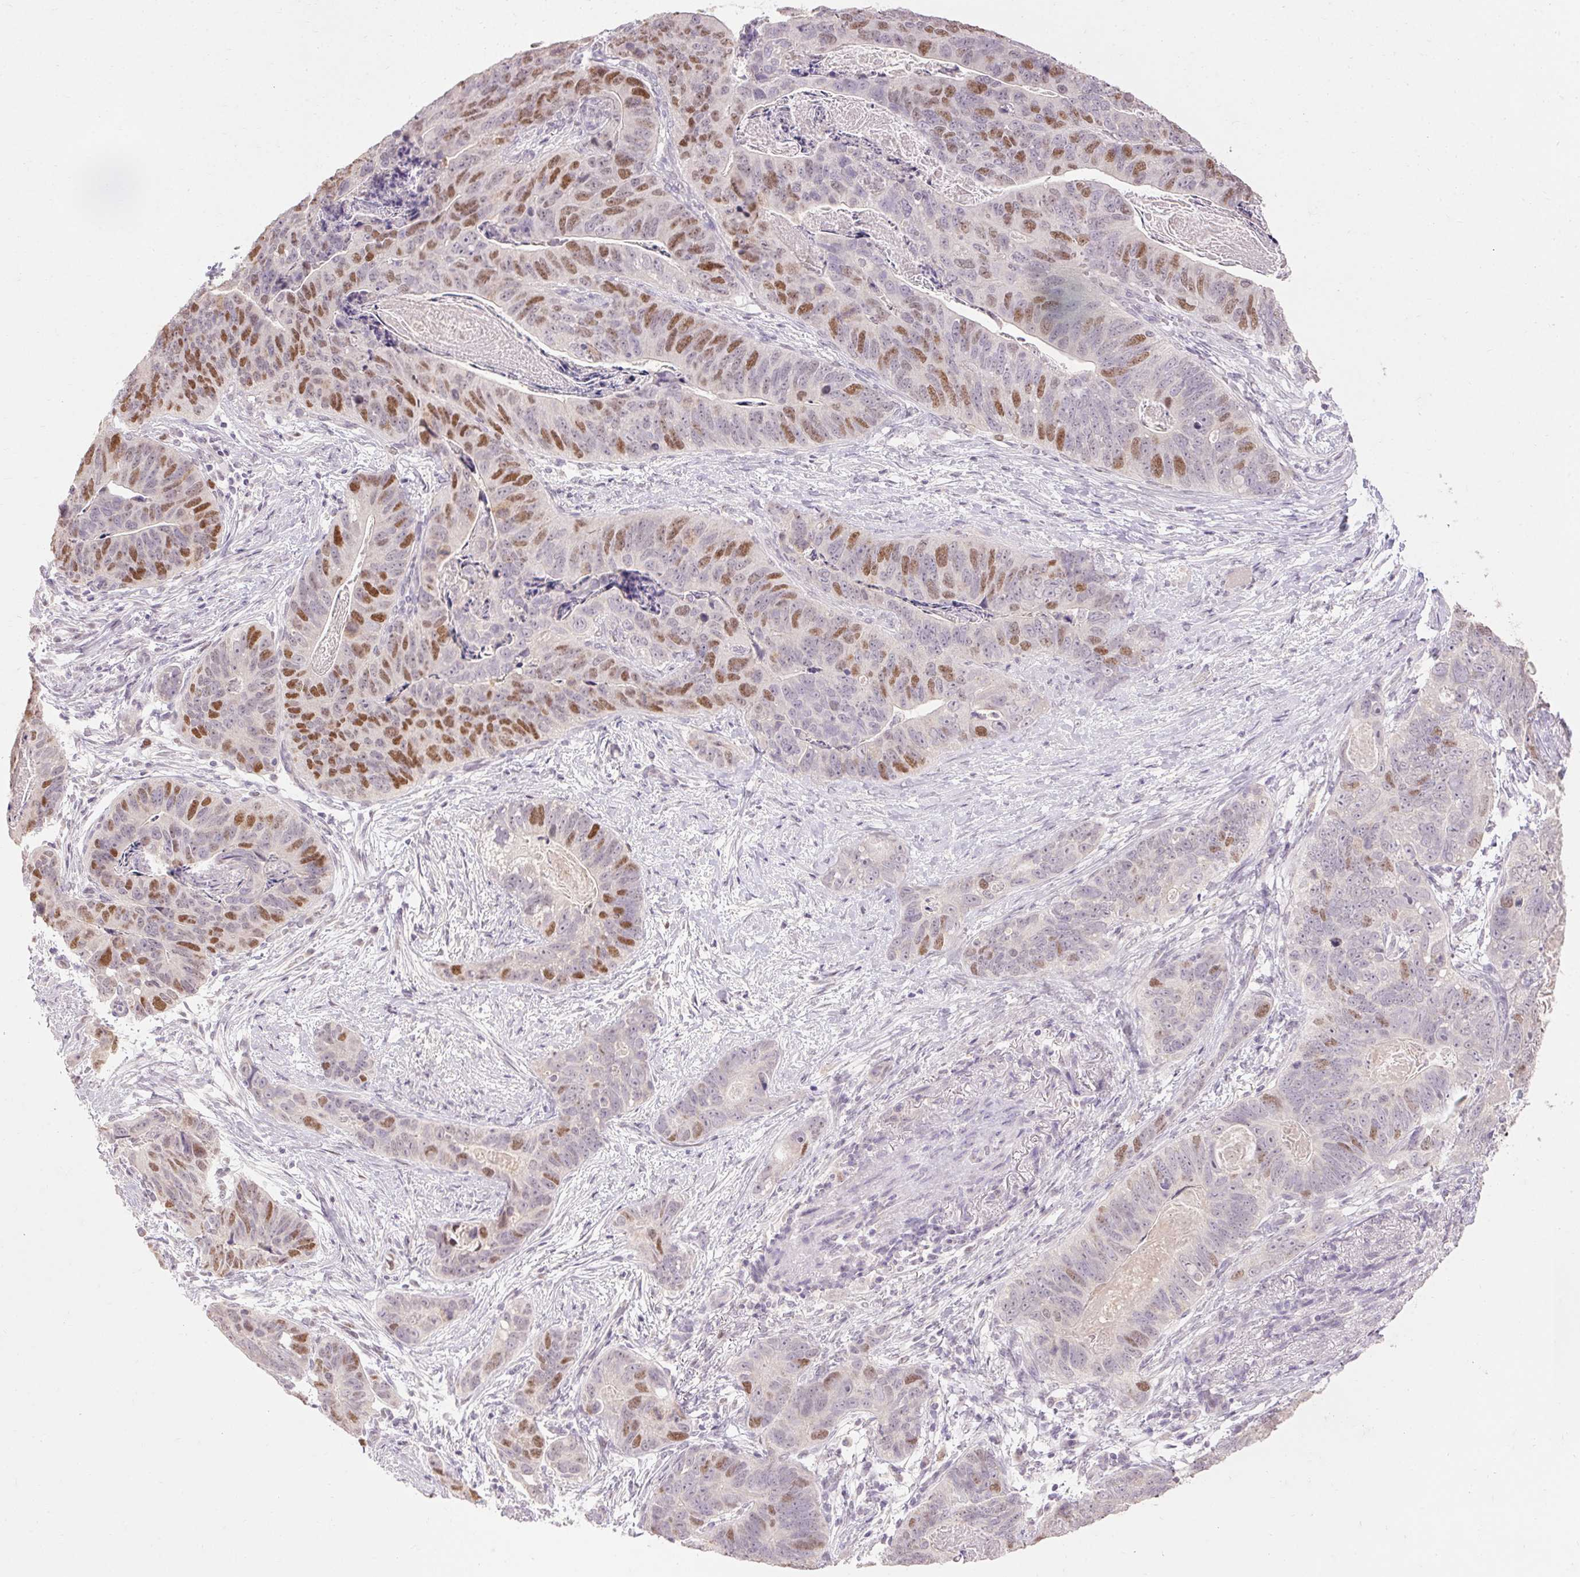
{"staining": {"intensity": "moderate", "quantity": "25%-75%", "location": "nuclear"}, "tissue": "stomach cancer", "cell_type": "Tumor cells", "image_type": "cancer", "snomed": [{"axis": "morphology", "description": "Normal tissue, NOS"}, {"axis": "morphology", "description": "Adenocarcinoma, NOS"}, {"axis": "topography", "description": "Stomach"}], "caption": "Immunohistochemistry image of neoplastic tissue: human stomach adenocarcinoma stained using immunohistochemistry reveals medium levels of moderate protein expression localized specifically in the nuclear of tumor cells, appearing as a nuclear brown color.", "gene": "SKP2", "patient": {"sex": "female", "age": 89}}